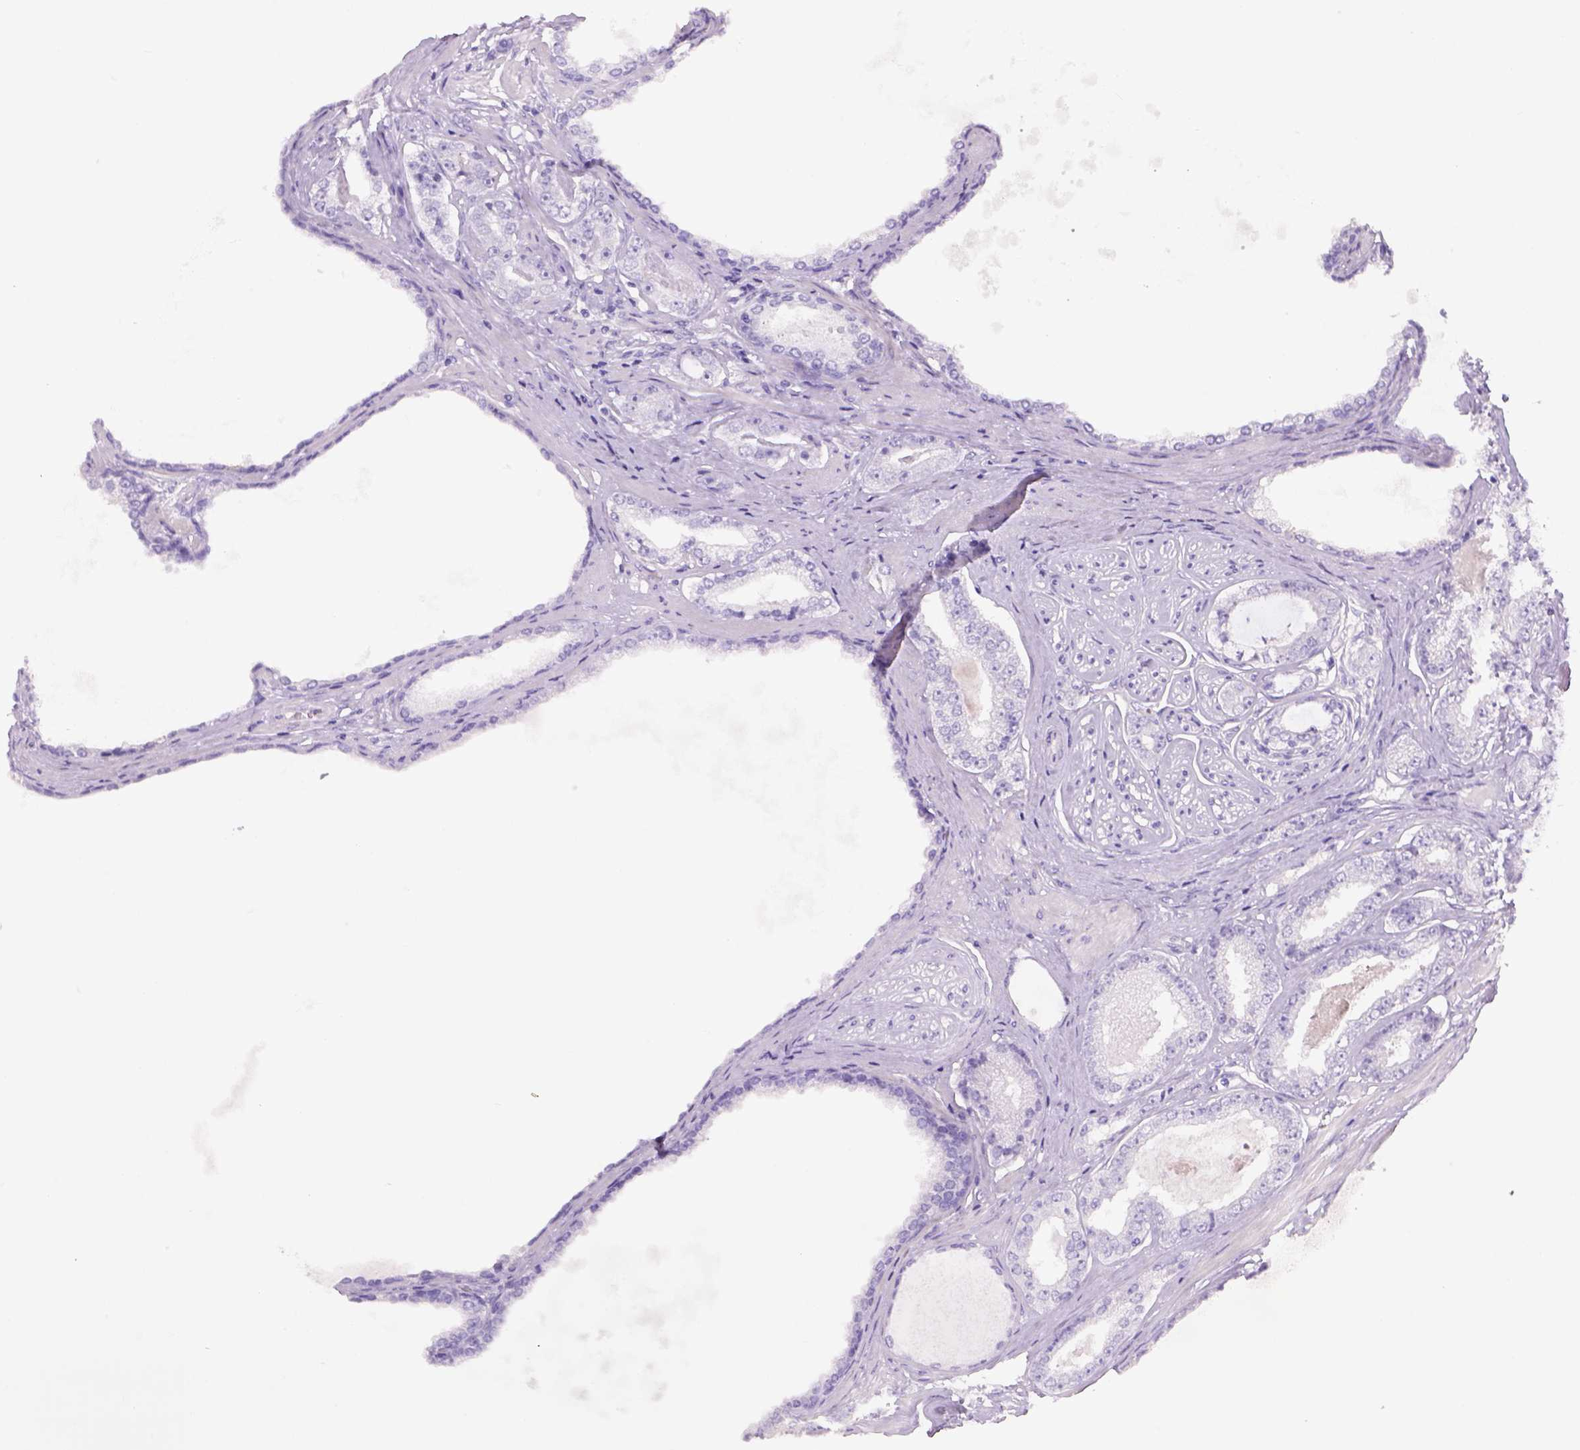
{"staining": {"intensity": "negative", "quantity": "none", "location": "none"}, "tissue": "prostate cancer", "cell_type": "Tumor cells", "image_type": "cancer", "snomed": [{"axis": "morphology", "description": "Adenocarcinoma, NOS"}, {"axis": "topography", "description": "Prostate"}], "caption": "IHC photomicrograph of human prostate cancer stained for a protein (brown), which exhibits no positivity in tumor cells.", "gene": "TENM4", "patient": {"sex": "male", "age": 64}}